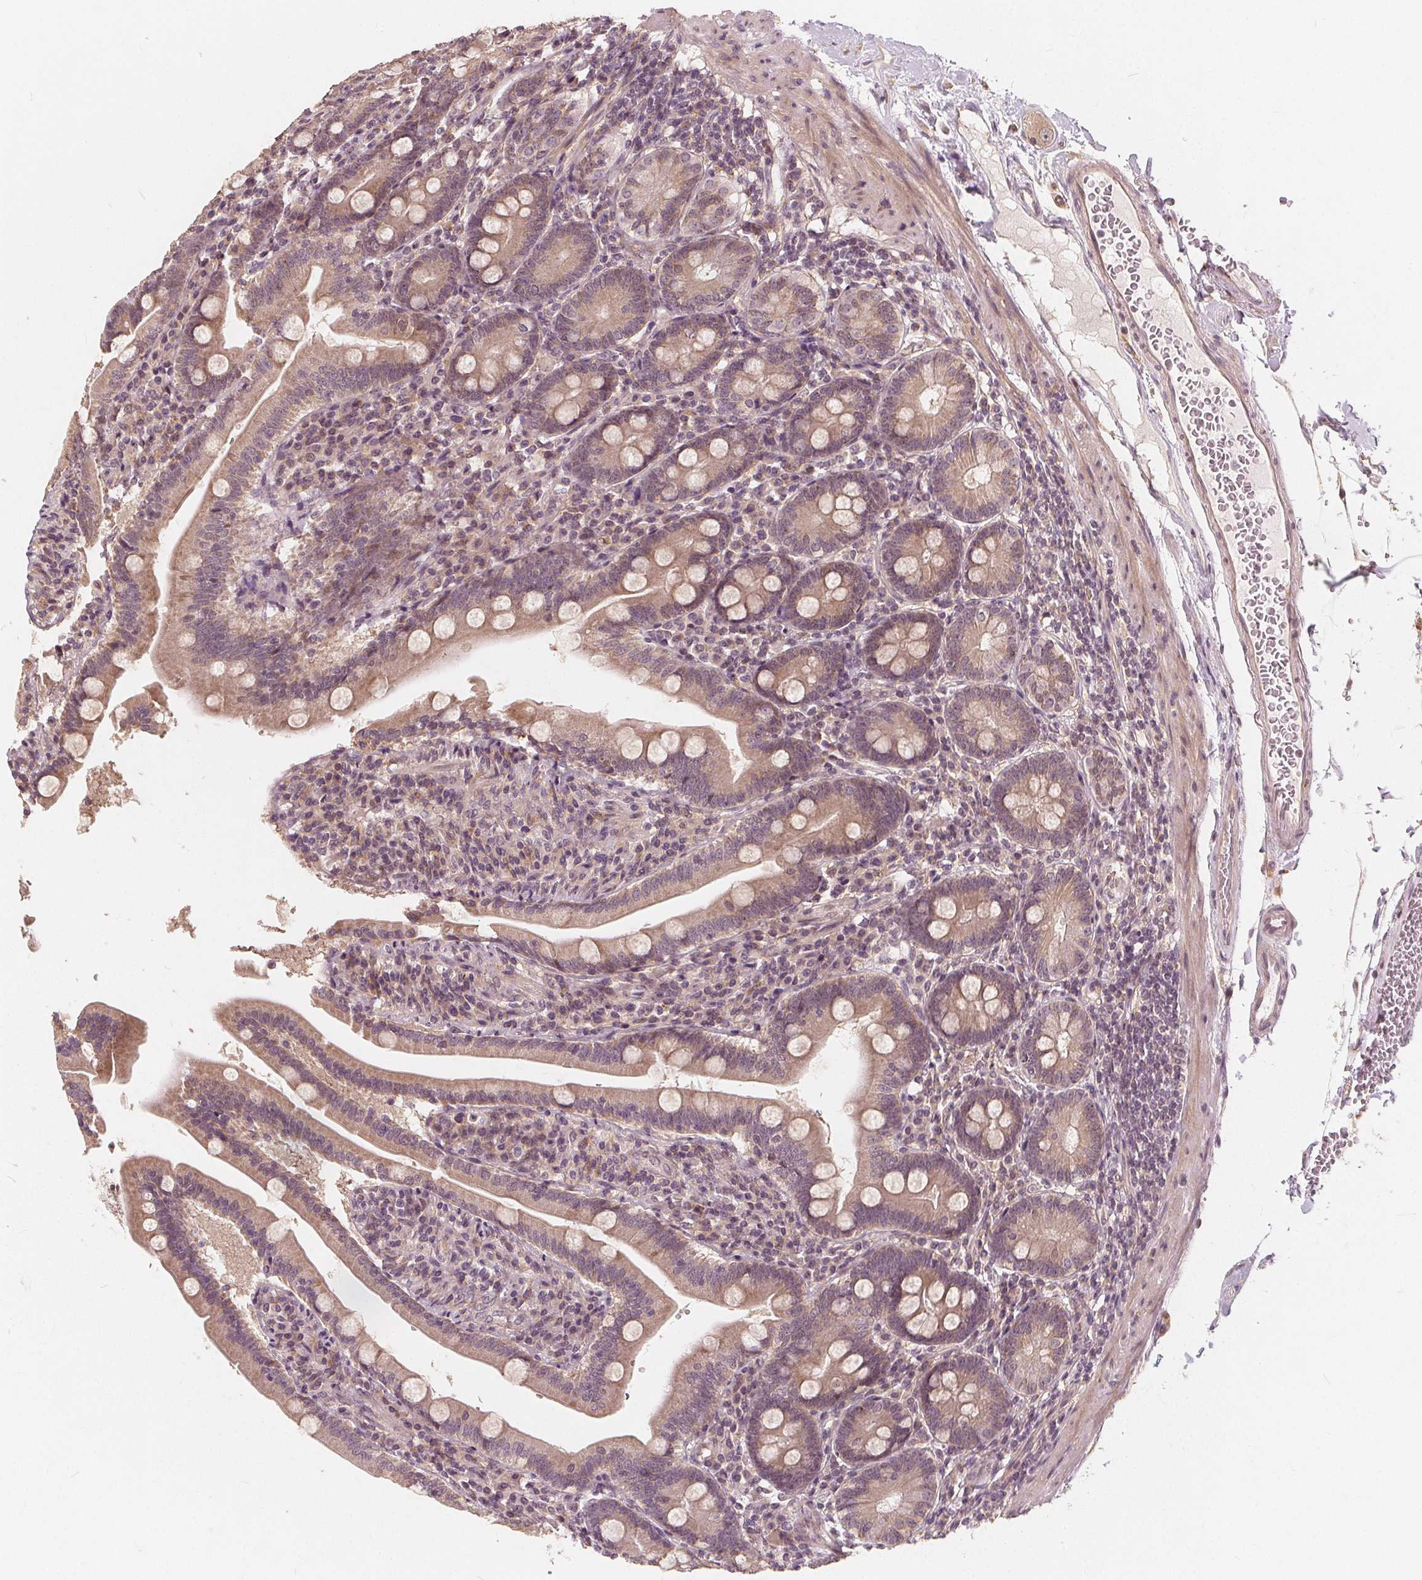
{"staining": {"intensity": "moderate", "quantity": ">75%", "location": "cytoplasmic/membranous"}, "tissue": "duodenum", "cell_type": "Glandular cells", "image_type": "normal", "snomed": [{"axis": "morphology", "description": "Normal tissue, NOS"}, {"axis": "topography", "description": "Duodenum"}], "caption": "Immunohistochemical staining of normal human duodenum demonstrates moderate cytoplasmic/membranous protein staining in approximately >75% of glandular cells. (DAB = brown stain, brightfield microscopy at high magnification).", "gene": "SNX12", "patient": {"sex": "female", "age": 67}}